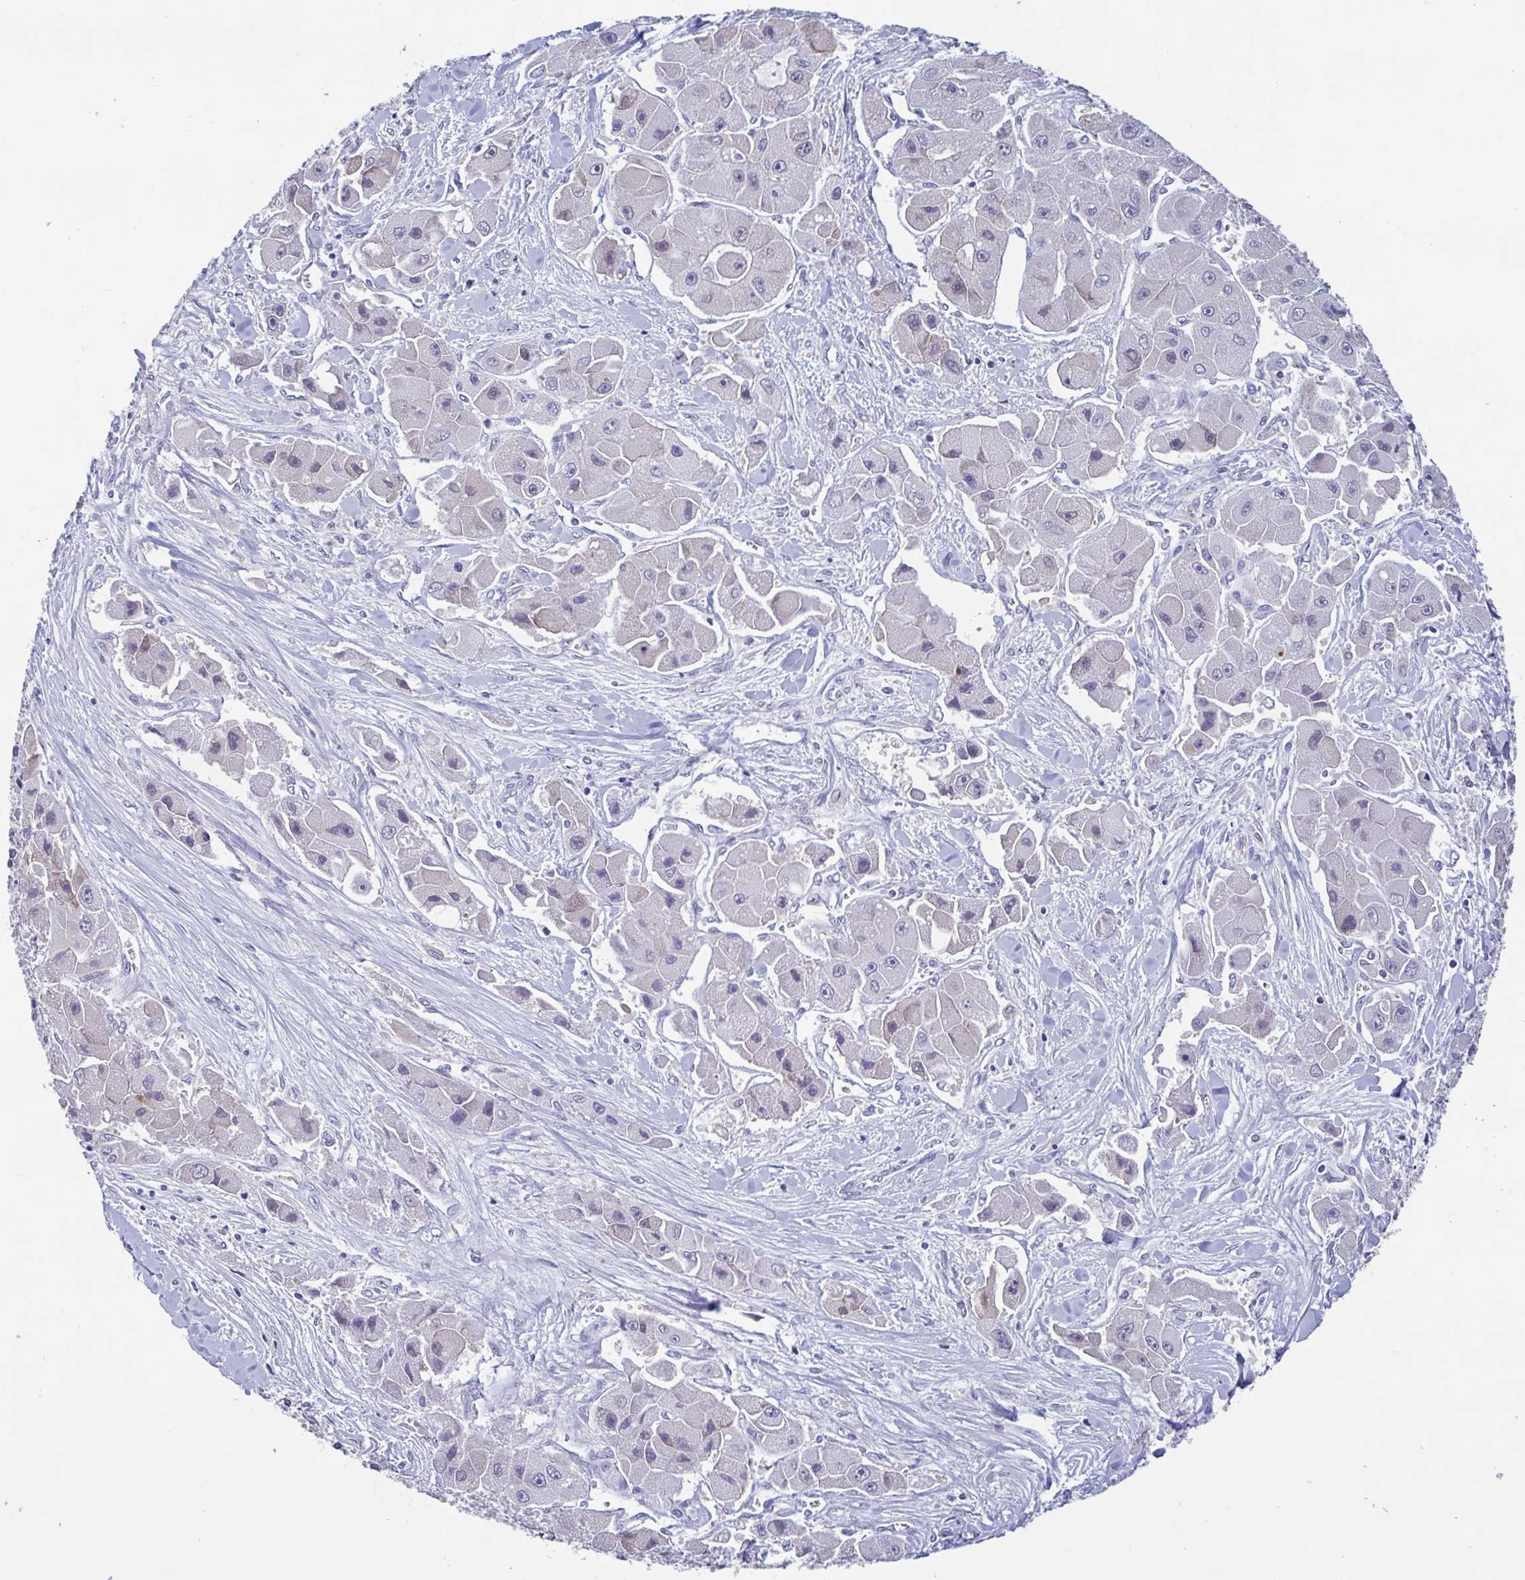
{"staining": {"intensity": "negative", "quantity": "none", "location": "none"}, "tissue": "liver cancer", "cell_type": "Tumor cells", "image_type": "cancer", "snomed": [{"axis": "morphology", "description": "Carcinoma, Hepatocellular, NOS"}, {"axis": "topography", "description": "Liver"}], "caption": "Human liver cancer (hepatocellular carcinoma) stained for a protein using IHC reveals no expression in tumor cells.", "gene": "PERM1", "patient": {"sex": "male", "age": 24}}